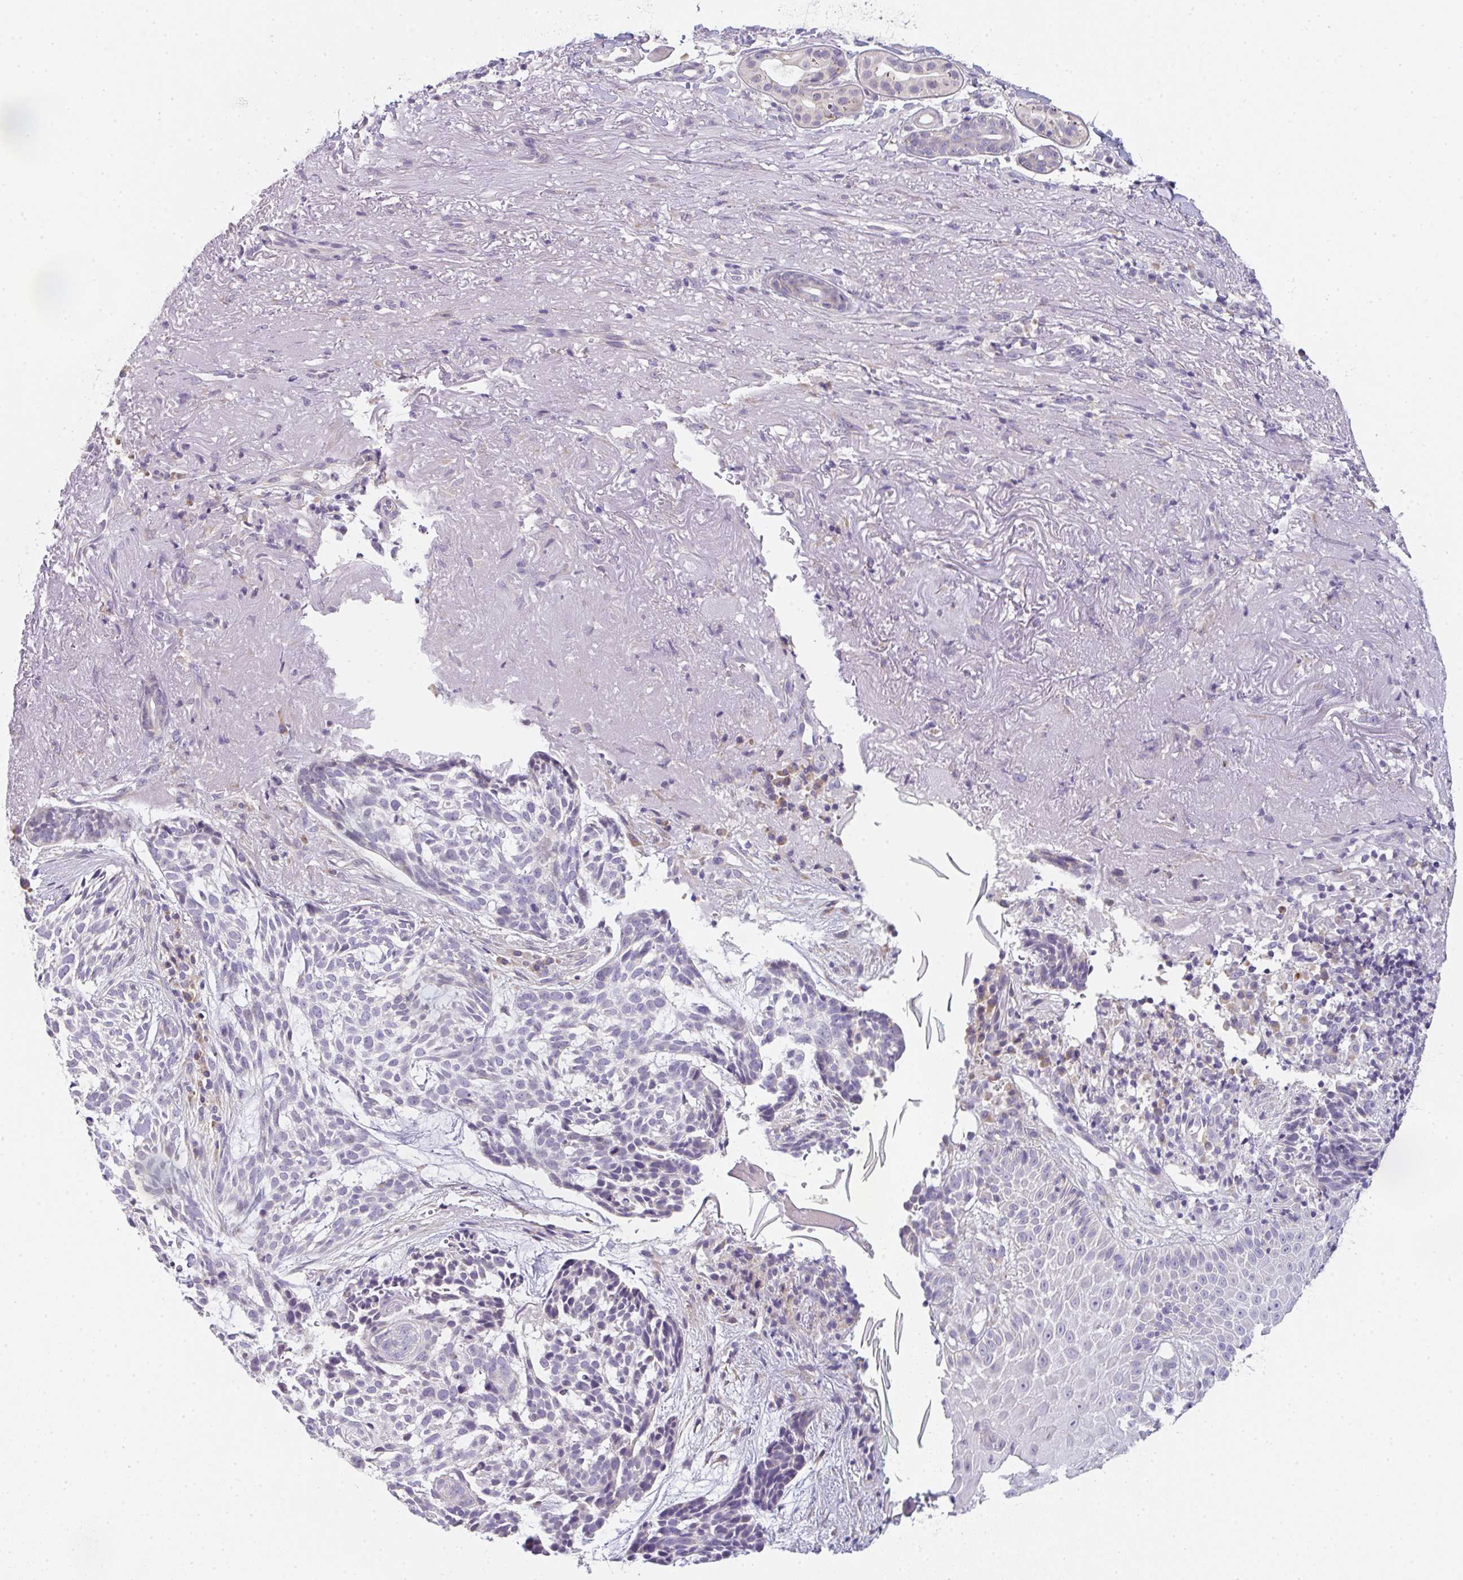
{"staining": {"intensity": "negative", "quantity": "none", "location": "none"}, "tissue": "skin cancer", "cell_type": "Tumor cells", "image_type": "cancer", "snomed": [{"axis": "morphology", "description": "Basal cell carcinoma"}, {"axis": "topography", "description": "Skin"}, {"axis": "topography", "description": "Skin of face"}], "caption": "Tumor cells are negative for brown protein staining in skin cancer (basal cell carcinoma).", "gene": "CACNA1S", "patient": {"sex": "female", "age": 80}}